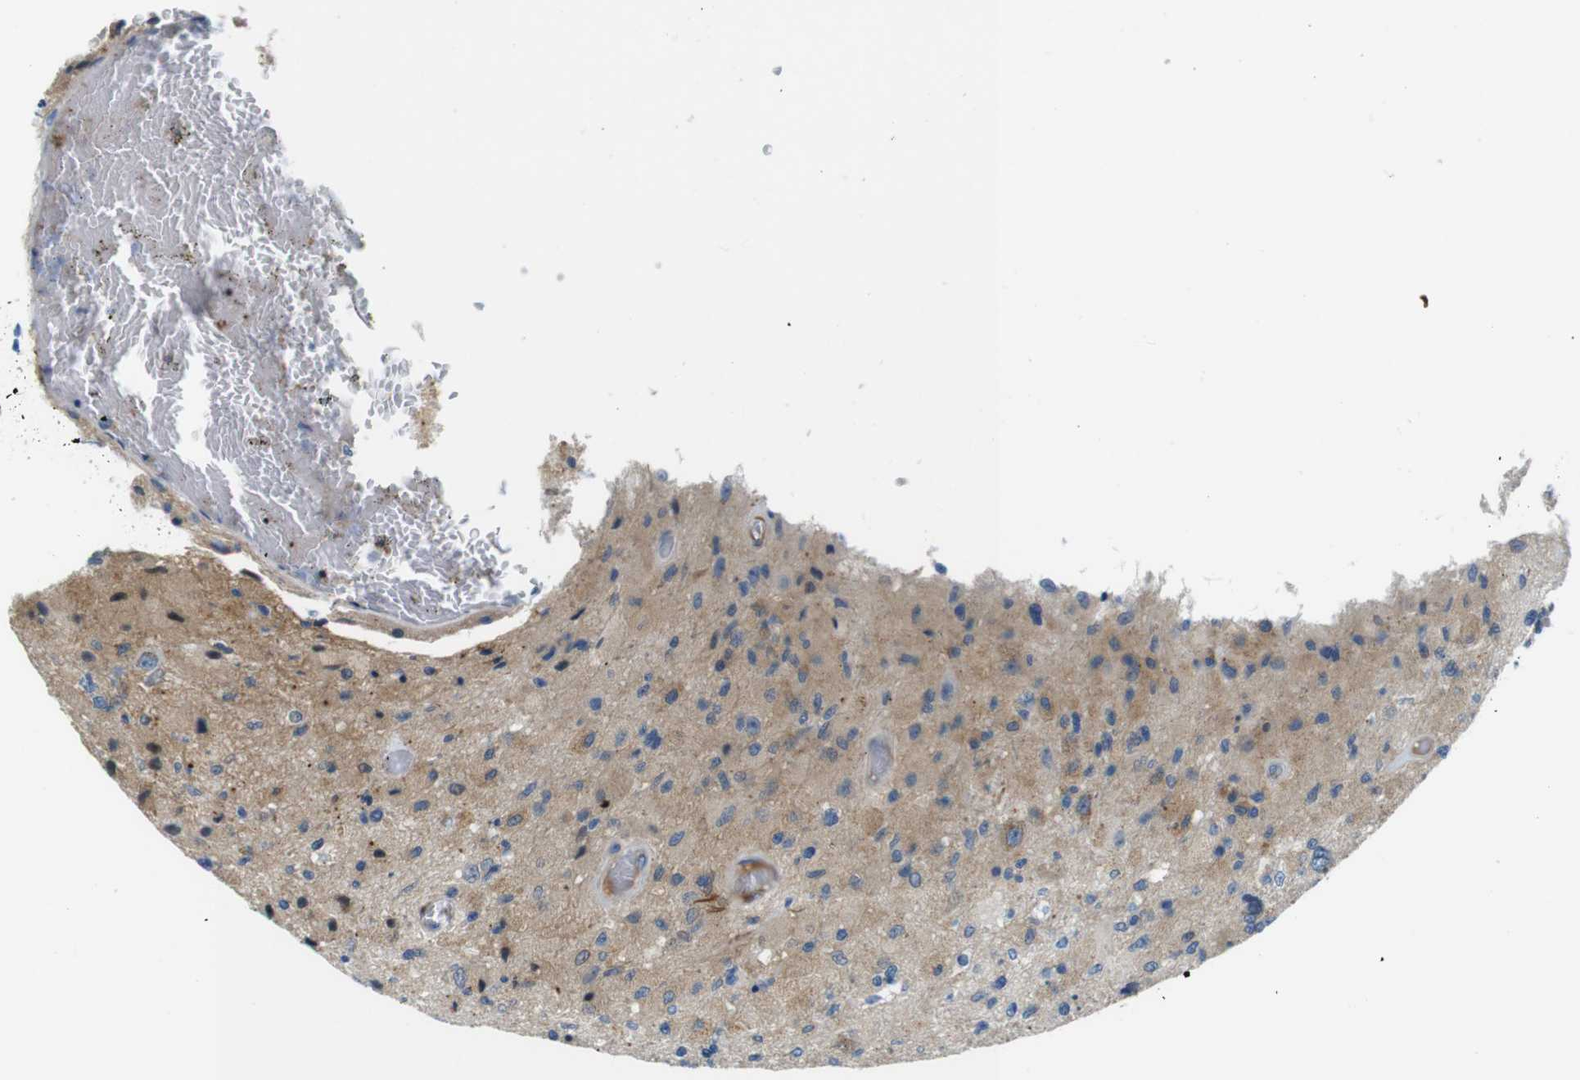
{"staining": {"intensity": "moderate", "quantity": "25%-75%", "location": "cytoplasmic/membranous"}, "tissue": "glioma", "cell_type": "Tumor cells", "image_type": "cancer", "snomed": [{"axis": "morphology", "description": "Normal tissue, NOS"}, {"axis": "morphology", "description": "Glioma, malignant, High grade"}, {"axis": "topography", "description": "Cerebral cortex"}], "caption": "This is an image of IHC staining of glioma, which shows moderate expression in the cytoplasmic/membranous of tumor cells.", "gene": "ZDHHC3", "patient": {"sex": "male", "age": 77}}